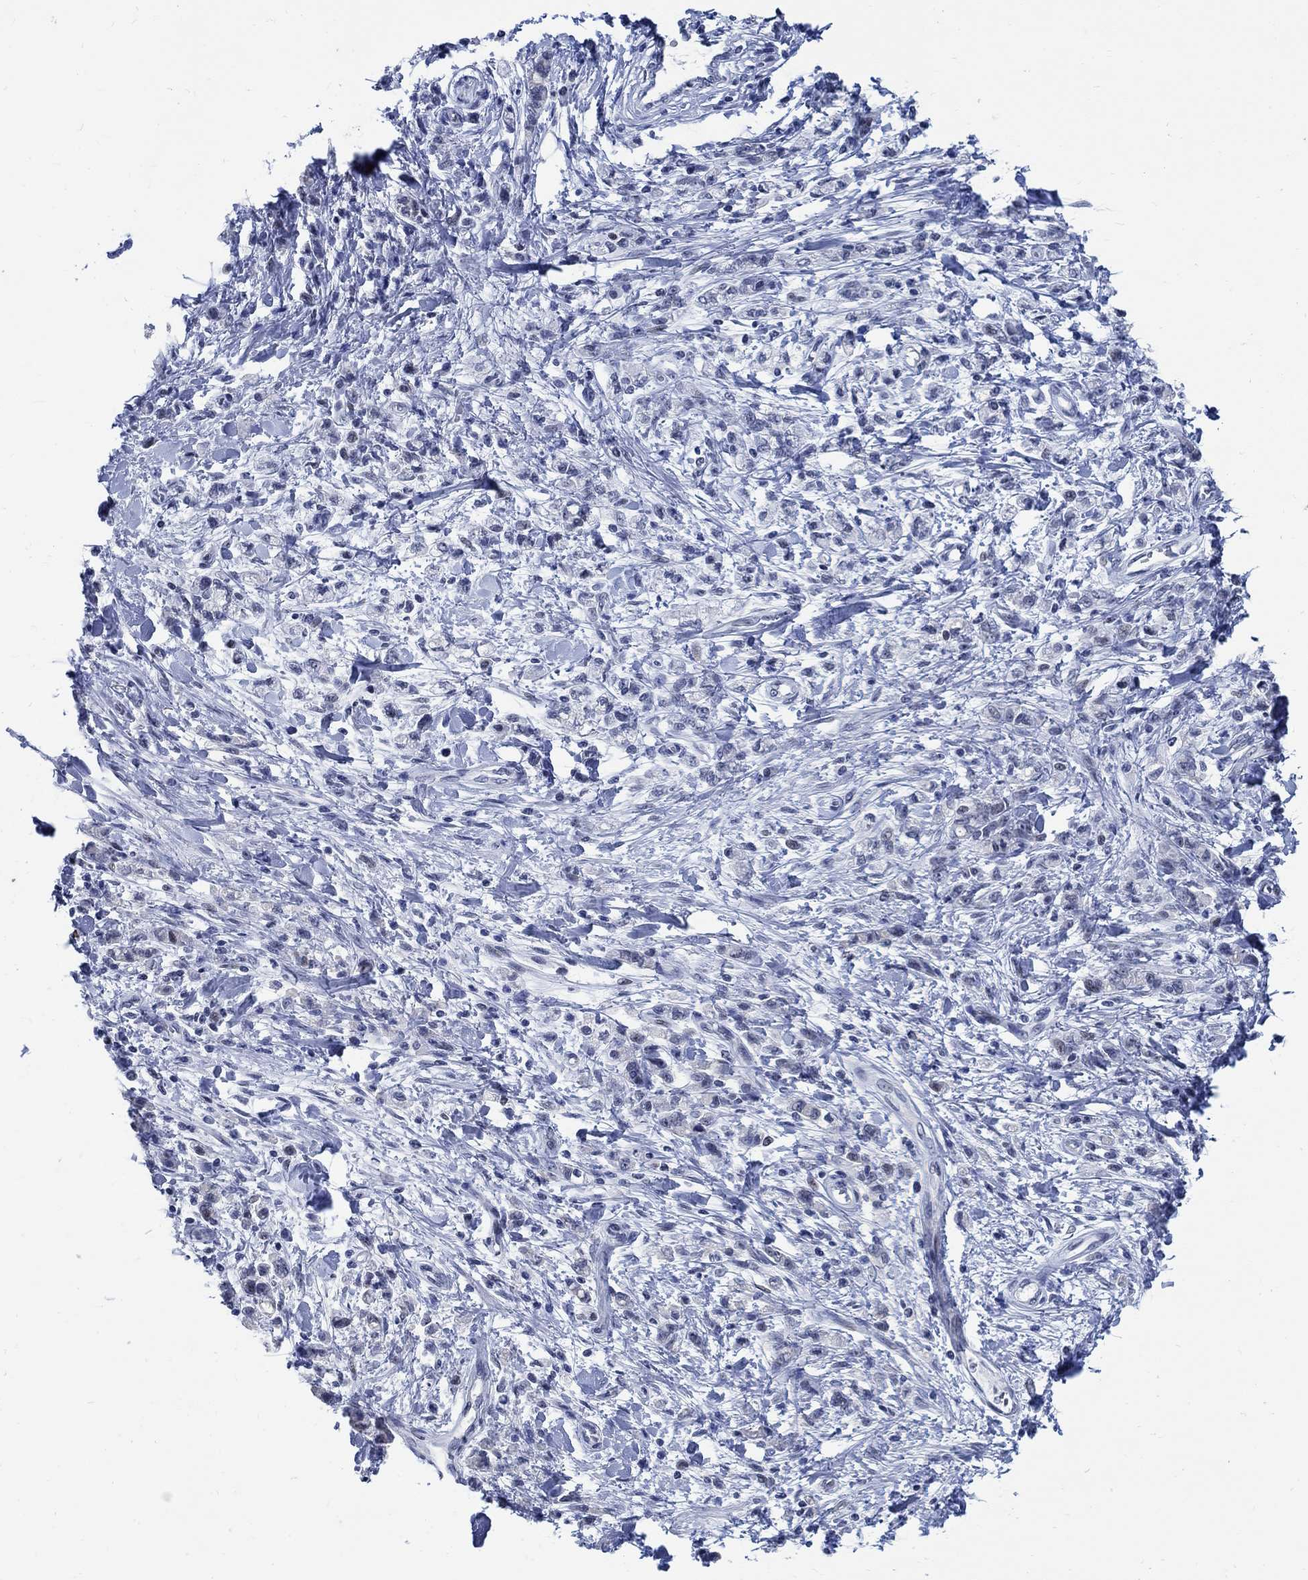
{"staining": {"intensity": "negative", "quantity": "none", "location": "none"}, "tissue": "stomach cancer", "cell_type": "Tumor cells", "image_type": "cancer", "snomed": [{"axis": "morphology", "description": "Adenocarcinoma, NOS"}, {"axis": "topography", "description": "Stomach"}], "caption": "Adenocarcinoma (stomach) was stained to show a protein in brown. There is no significant expression in tumor cells.", "gene": "DLK1", "patient": {"sex": "male", "age": 77}}